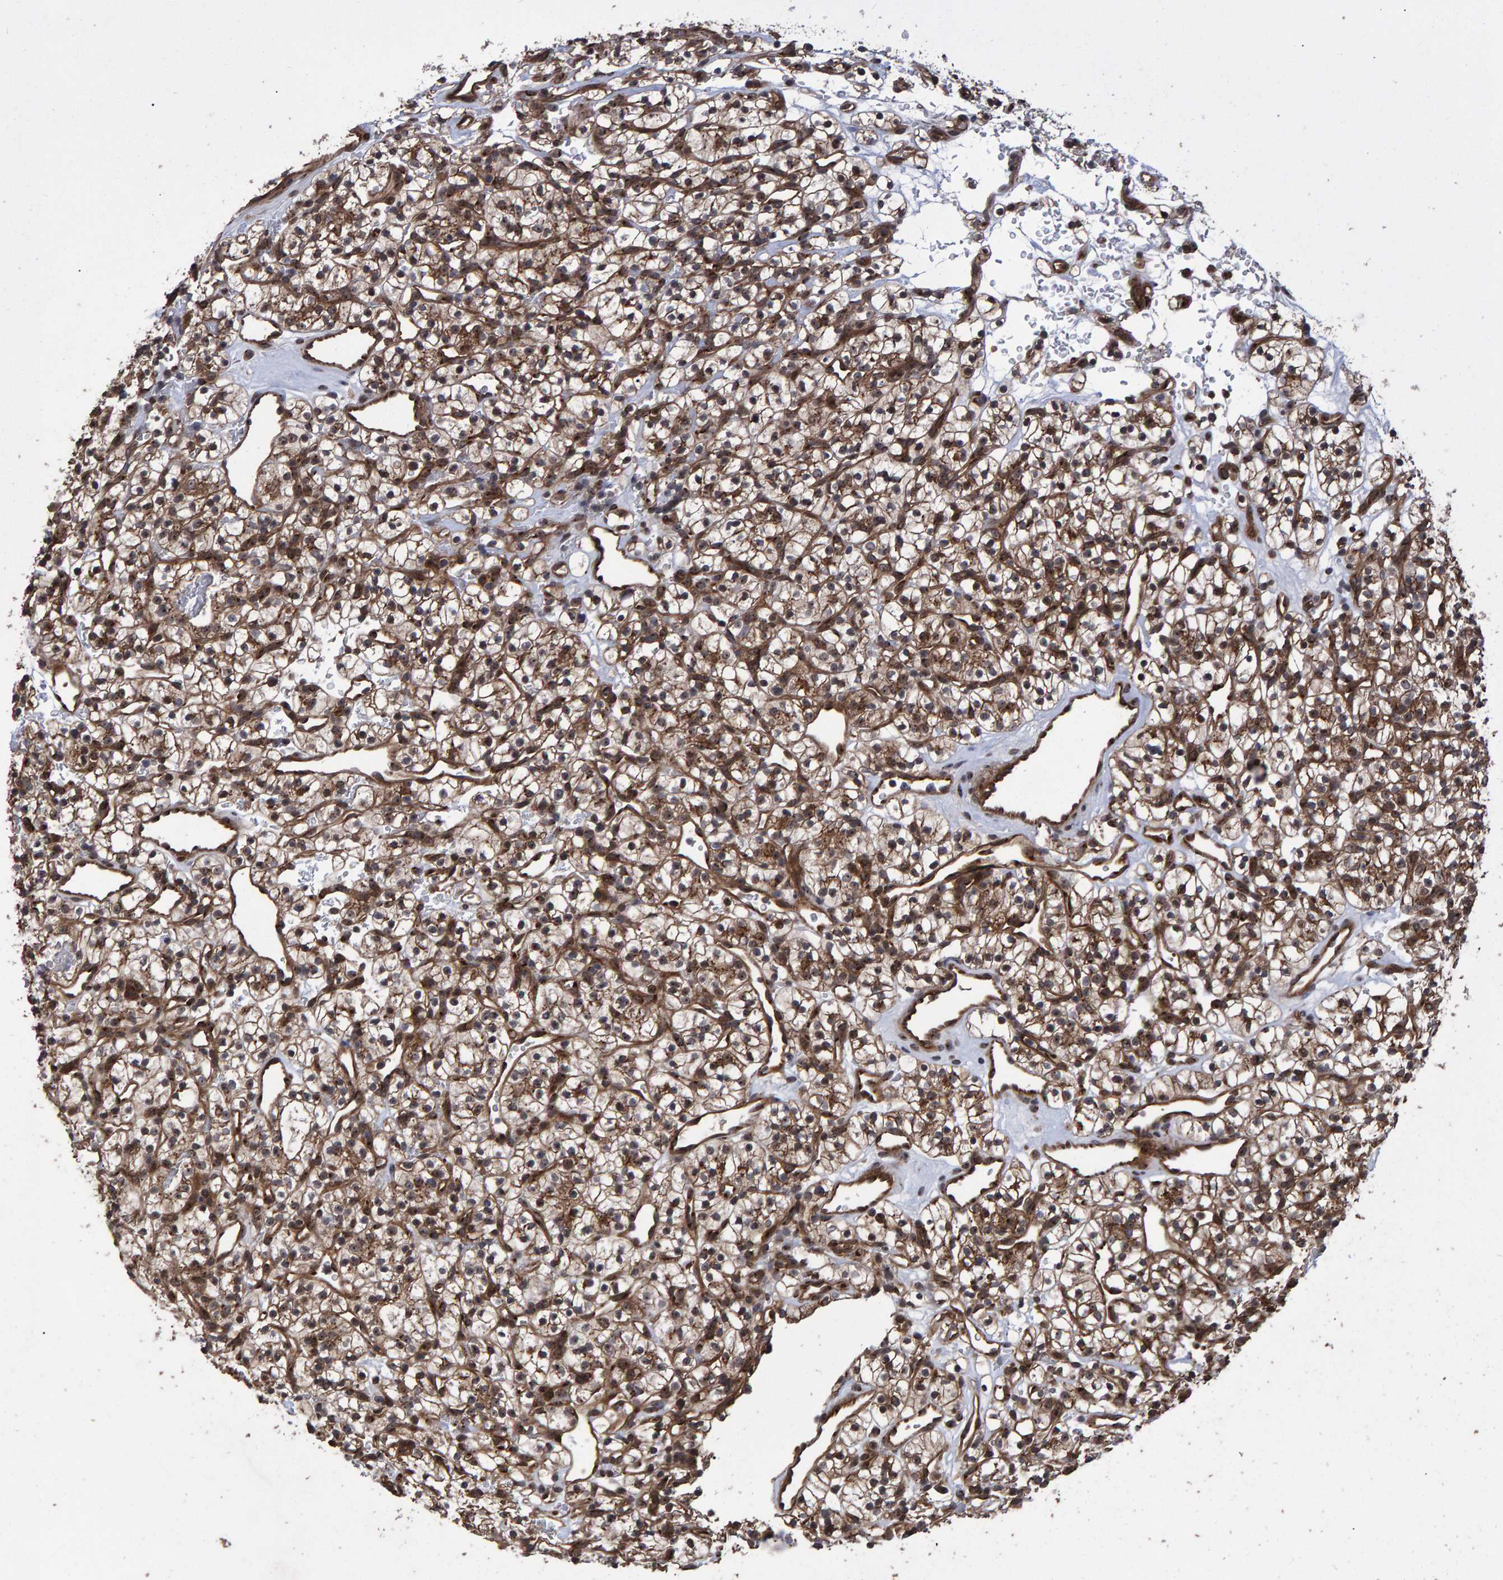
{"staining": {"intensity": "moderate", "quantity": ">75%", "location": "cytoplasmic/membranous,nuclear"}, "tissue": "renal cancer", "cell_type": "Tumor cells", "image_type": "cancer", "snomed": [{"axis": "morphology", "description": "Adenocarcinoma, NOS"}, {"axis": "topography", "description": "Kidney"}], "caption": "An image of renal cancer stained for a protein reveals moderate cytoplasmic/membranous and nuclear brown staining in tumor cells. The protein of interest is stained brown, and the nuclei are stained in blue (DAB IHC with brightfield microscopy, high magnification).", "gene": "TRIM68", "patient": {"sex": "female", "age": 57}}